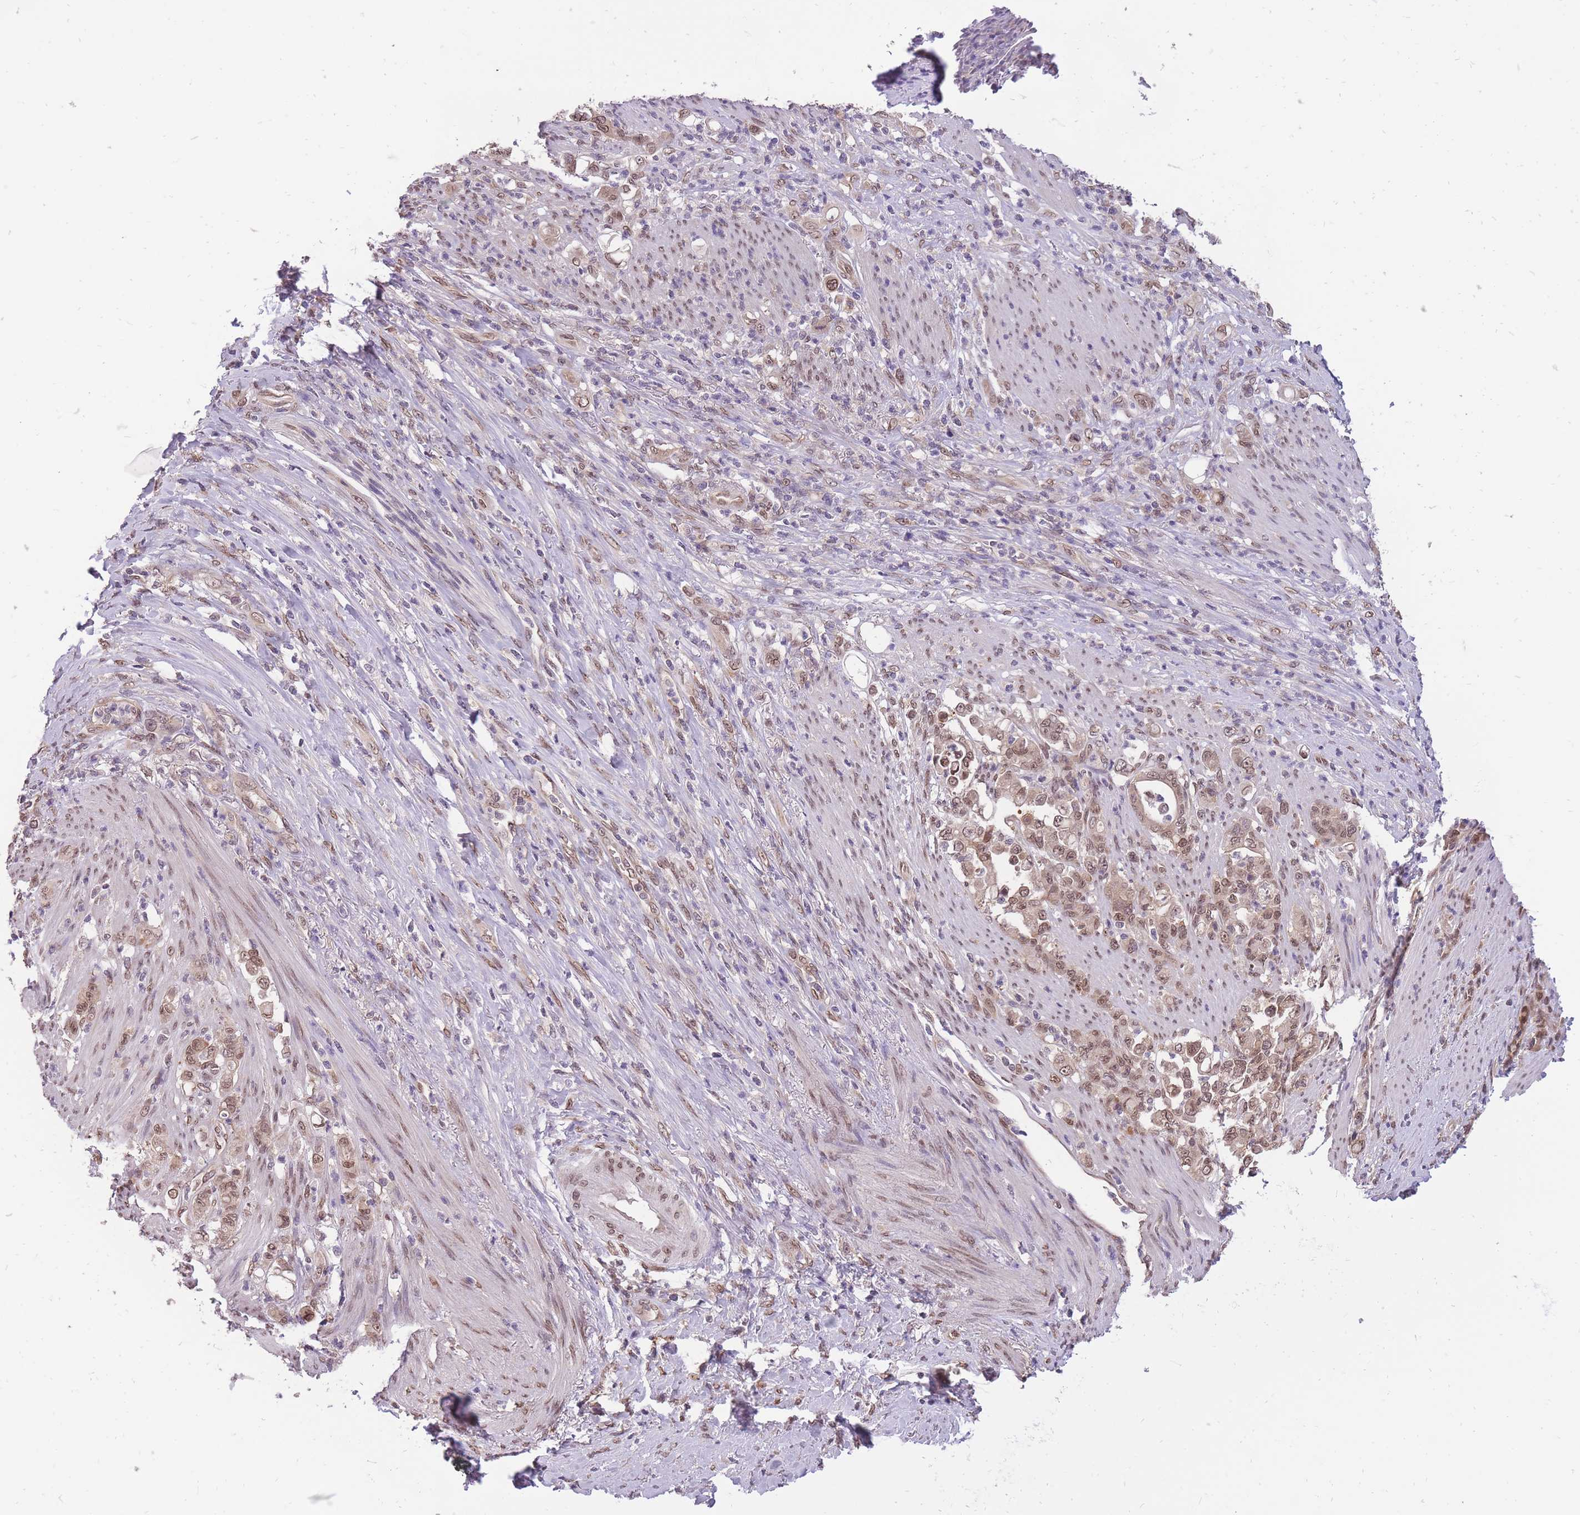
{"staining": {"intensity": "weak", "quantity": ">75%", "location": "nuclear"}, "tissue": "stomach cancer", "cell_type": "Tumor cells", "image_type": "cancer", "snomed": [{"axis": "morphology", "description": "Normal tissue, NOS"}, {"axis": "morphology", "description": "Adenocarcinoma, NOS"}, {"axis": "topography", "description": "Stomach"}], "caption": "Stomach cancer (adenocarcinoma) stained with a protein marker displays weak staining in tumor cells.", "gene": "CDIP1", "patient": {"sex": "female", "age": 79}}